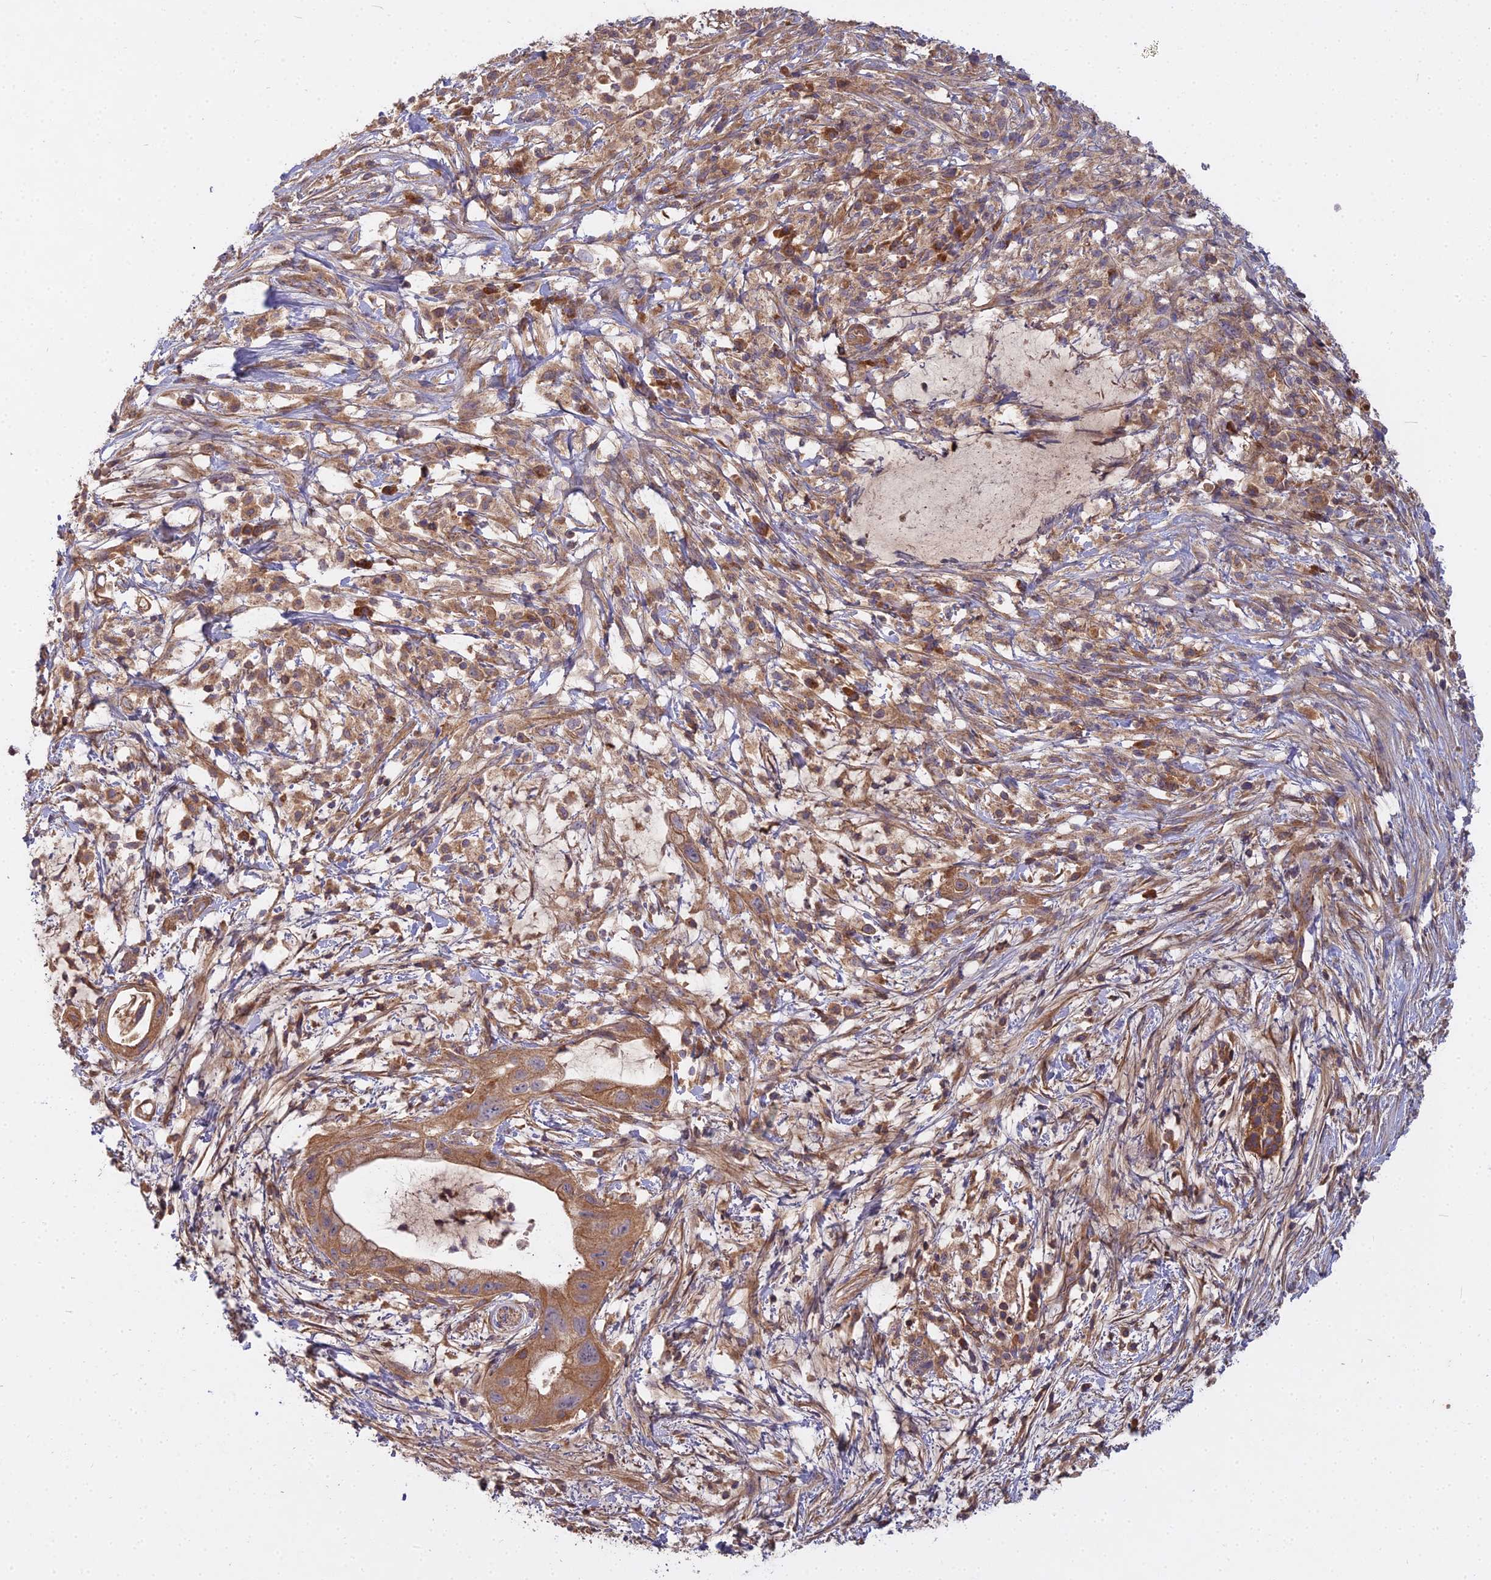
{"staining": {"intensity": "moderate", "quantity": ">75%", "location": "cytoplasmic/membranous"}, "tissue": "pancreatic cancer", "cell_type": "Tumor cells", "image_type": "cancer", "snomed": [{"axis": "morphology", "description": "Adenocarcinoma, NOS"}, {"axis": "topography", "description": "Pancreas"}], "caption": "This is a photomicrograph of immunohistochemistry (IHC) staining of pancreatic cancer, which shows moderate expression in the cytoplasmic/membranous of tumor cells.", "gene": "CCDC167", "patient": {"sex": "male", "age": 48}}